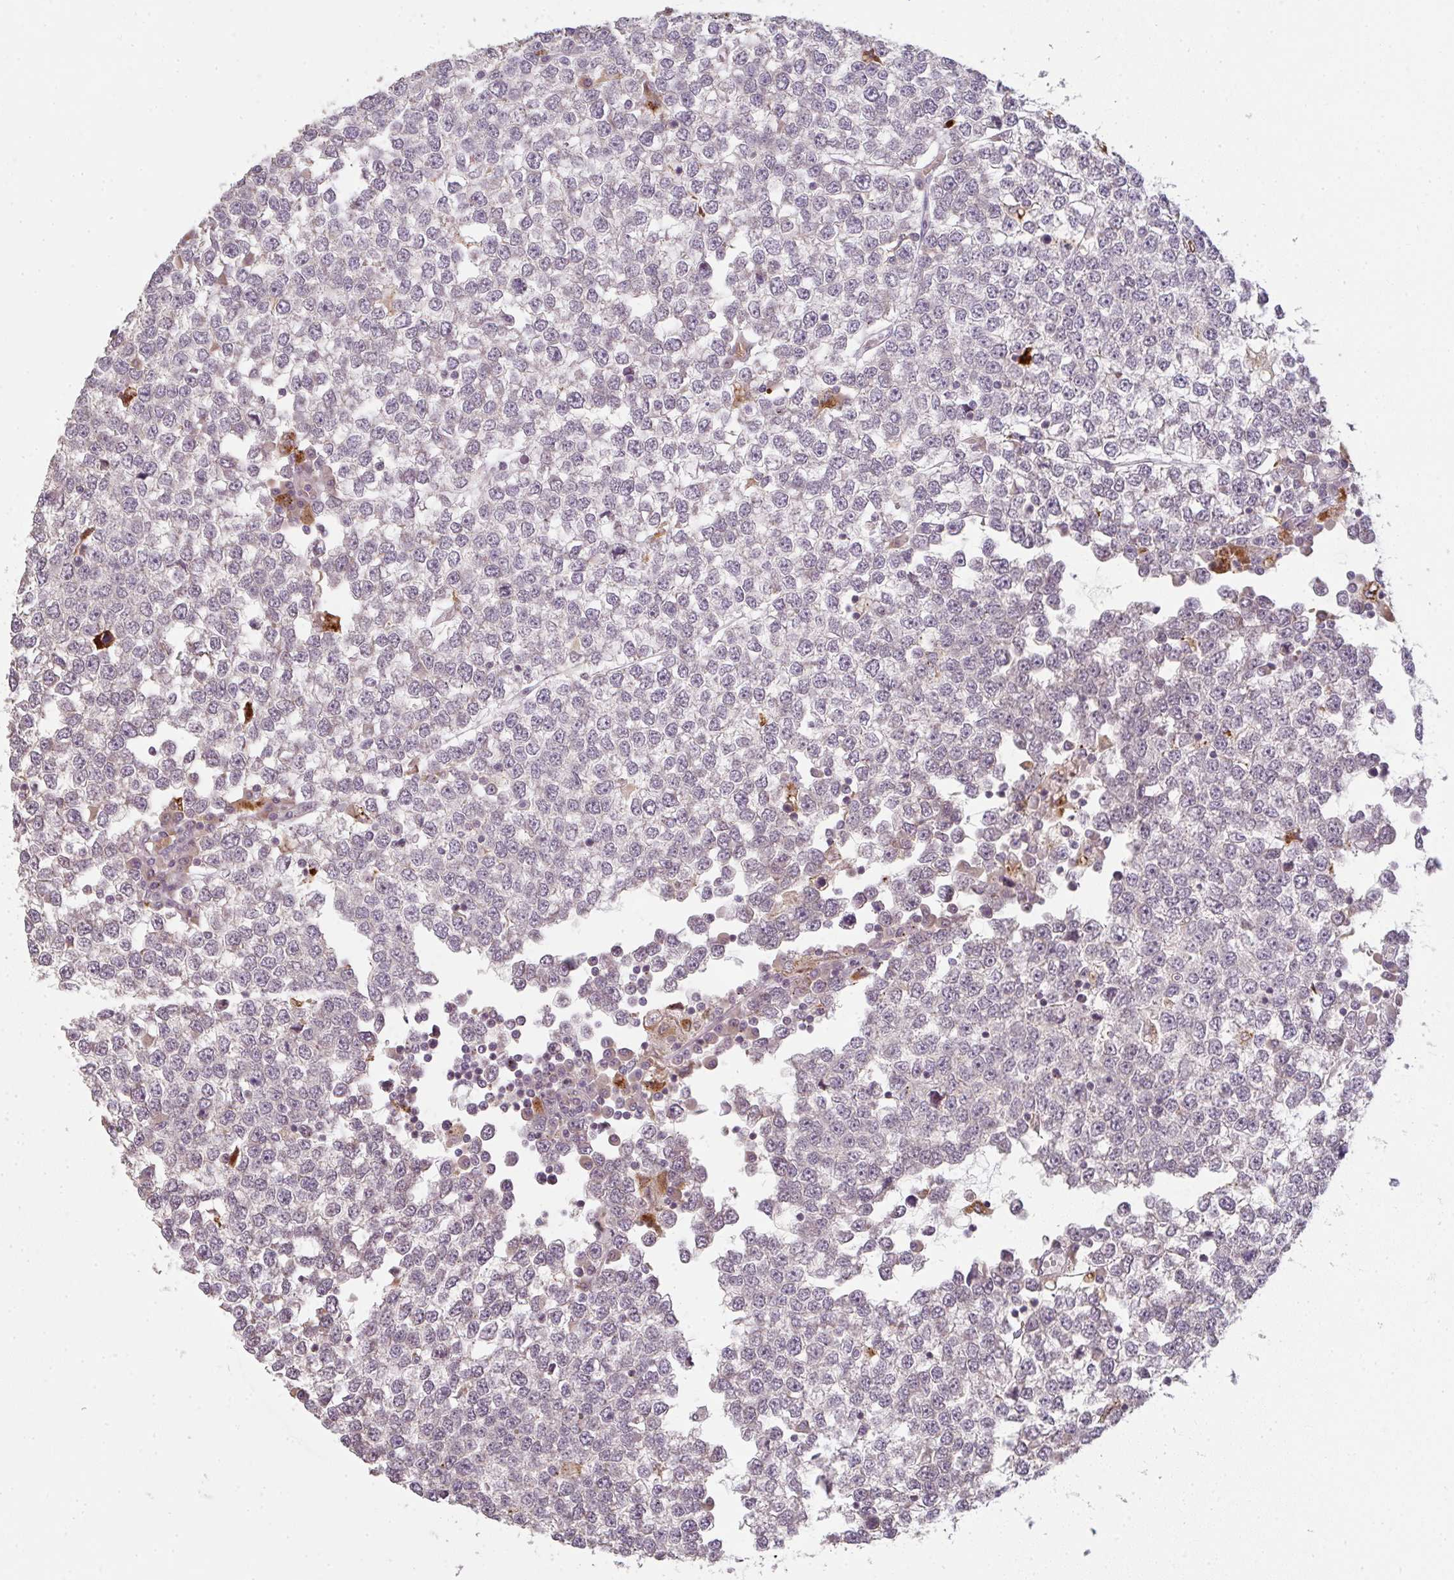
{"staining": {"intensity": "negative", "quantity": "none", "location": "none"}, "tissue": "testis cancer", "cell_type": "Tumor cells", "image_type": "cancer", "snomed": [{"axis": "morphology", "description": "Seminoma, NOS"}, {"axis": "topography", "description": "Testis"}], "caption": "Testis cancer (seminoma) stained for a protein using immunohistochemistry (IHC) demonstrates no positivity tumor cells.", "gene": "TMEM237", "patient": {"sex": "male", "age": 65}}